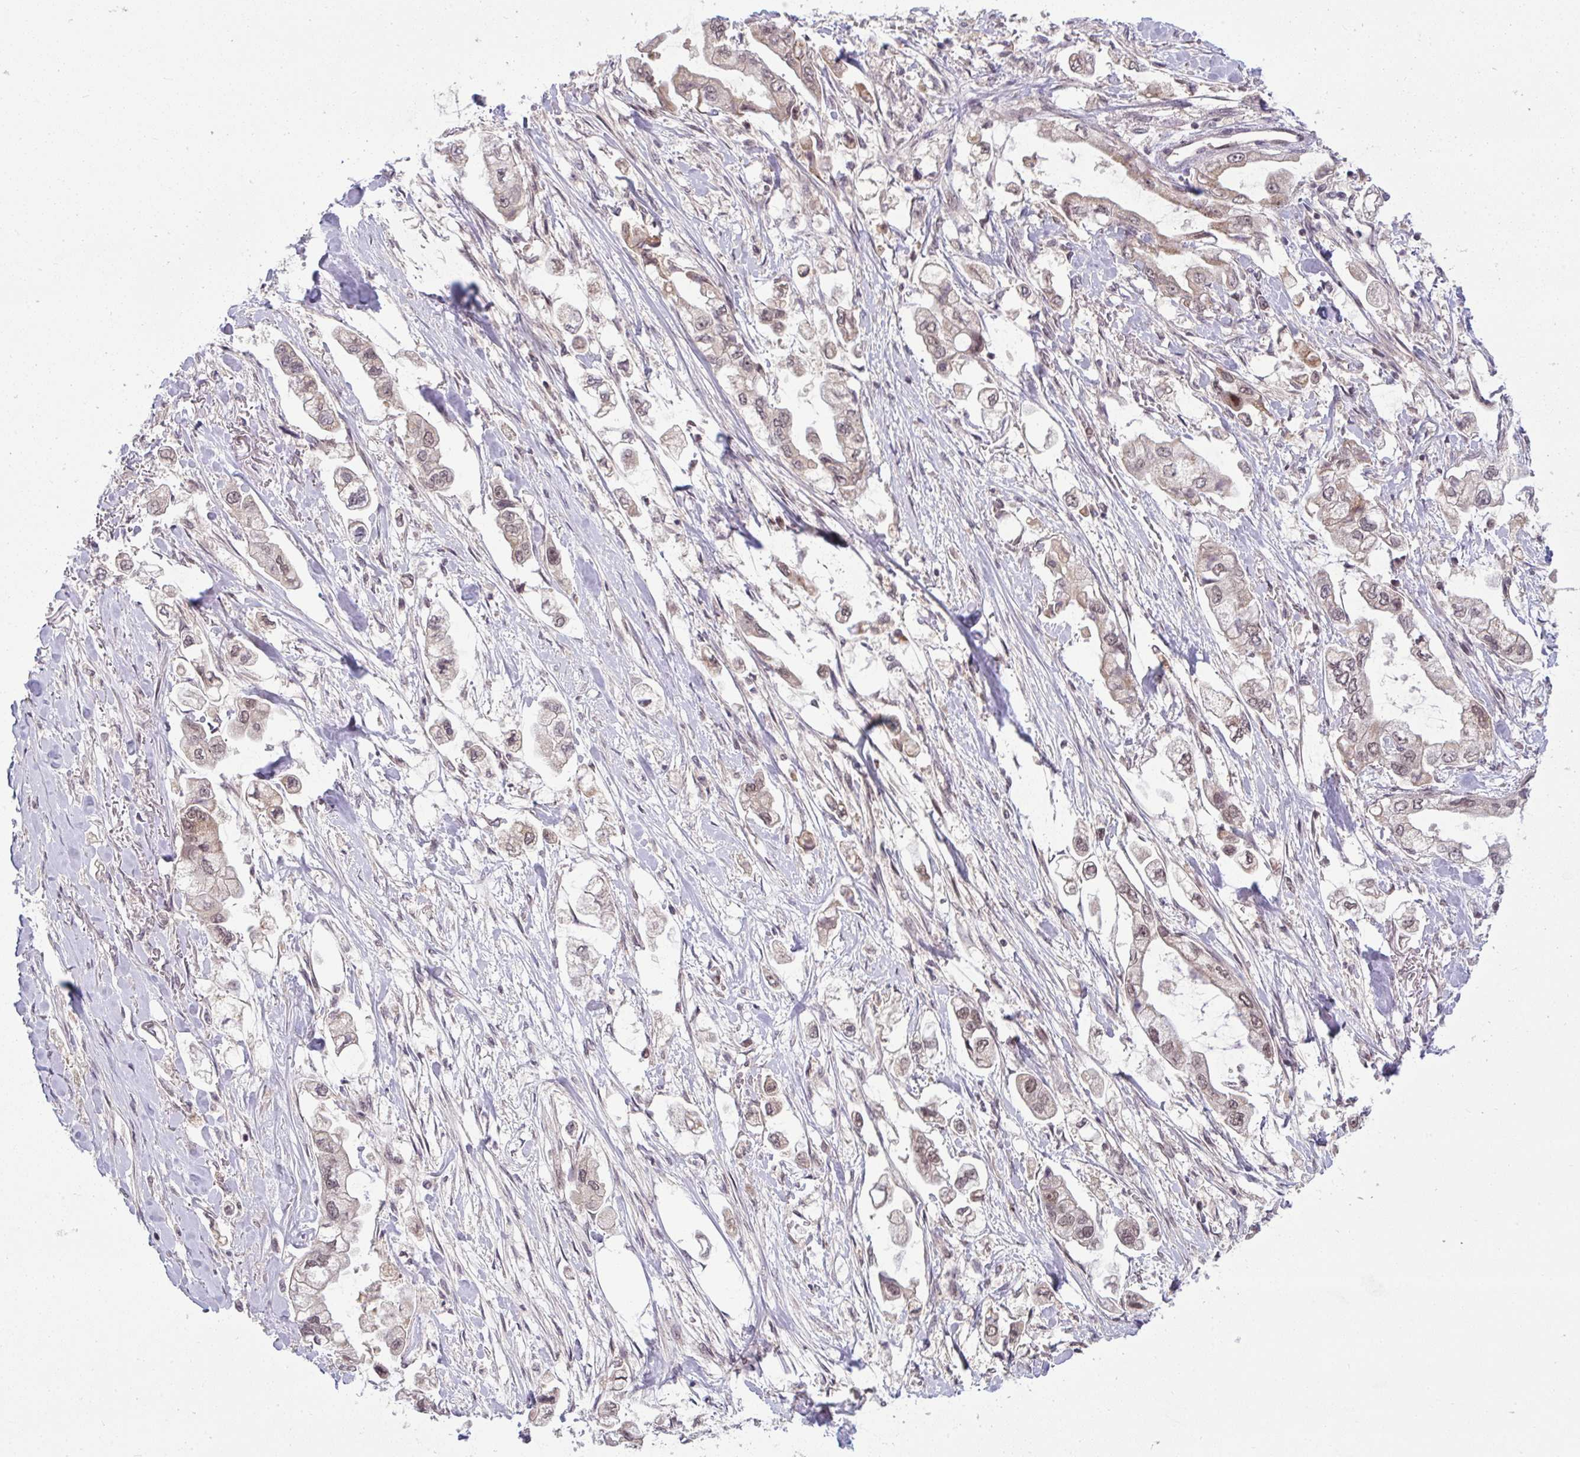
{"staining": {"intensity": "weak", "quantity": ">75%", "location": "cytoplasmic/membranous,nuclear"}, "tissue": "stomach cancer", "cell_type": "Tumor cells", "image_type": "cancer", "snomed": [{"axis": "morphology", "description": "Adenocarcinoma, NOS"}, {"axis": "topography", "description": "Stomach"}], "caption": "This micrograph demonstrates adenocarcinoma (stomach) stained with immunohistochemistry to label a protein in brown. The cytoplasmic/membranous and nuclear of tumor cells show weak positivity for the protein. Nuclei are counter-stained blue.", "gene": "KLF2", "patient": {"sex": "male", "age": 62}}